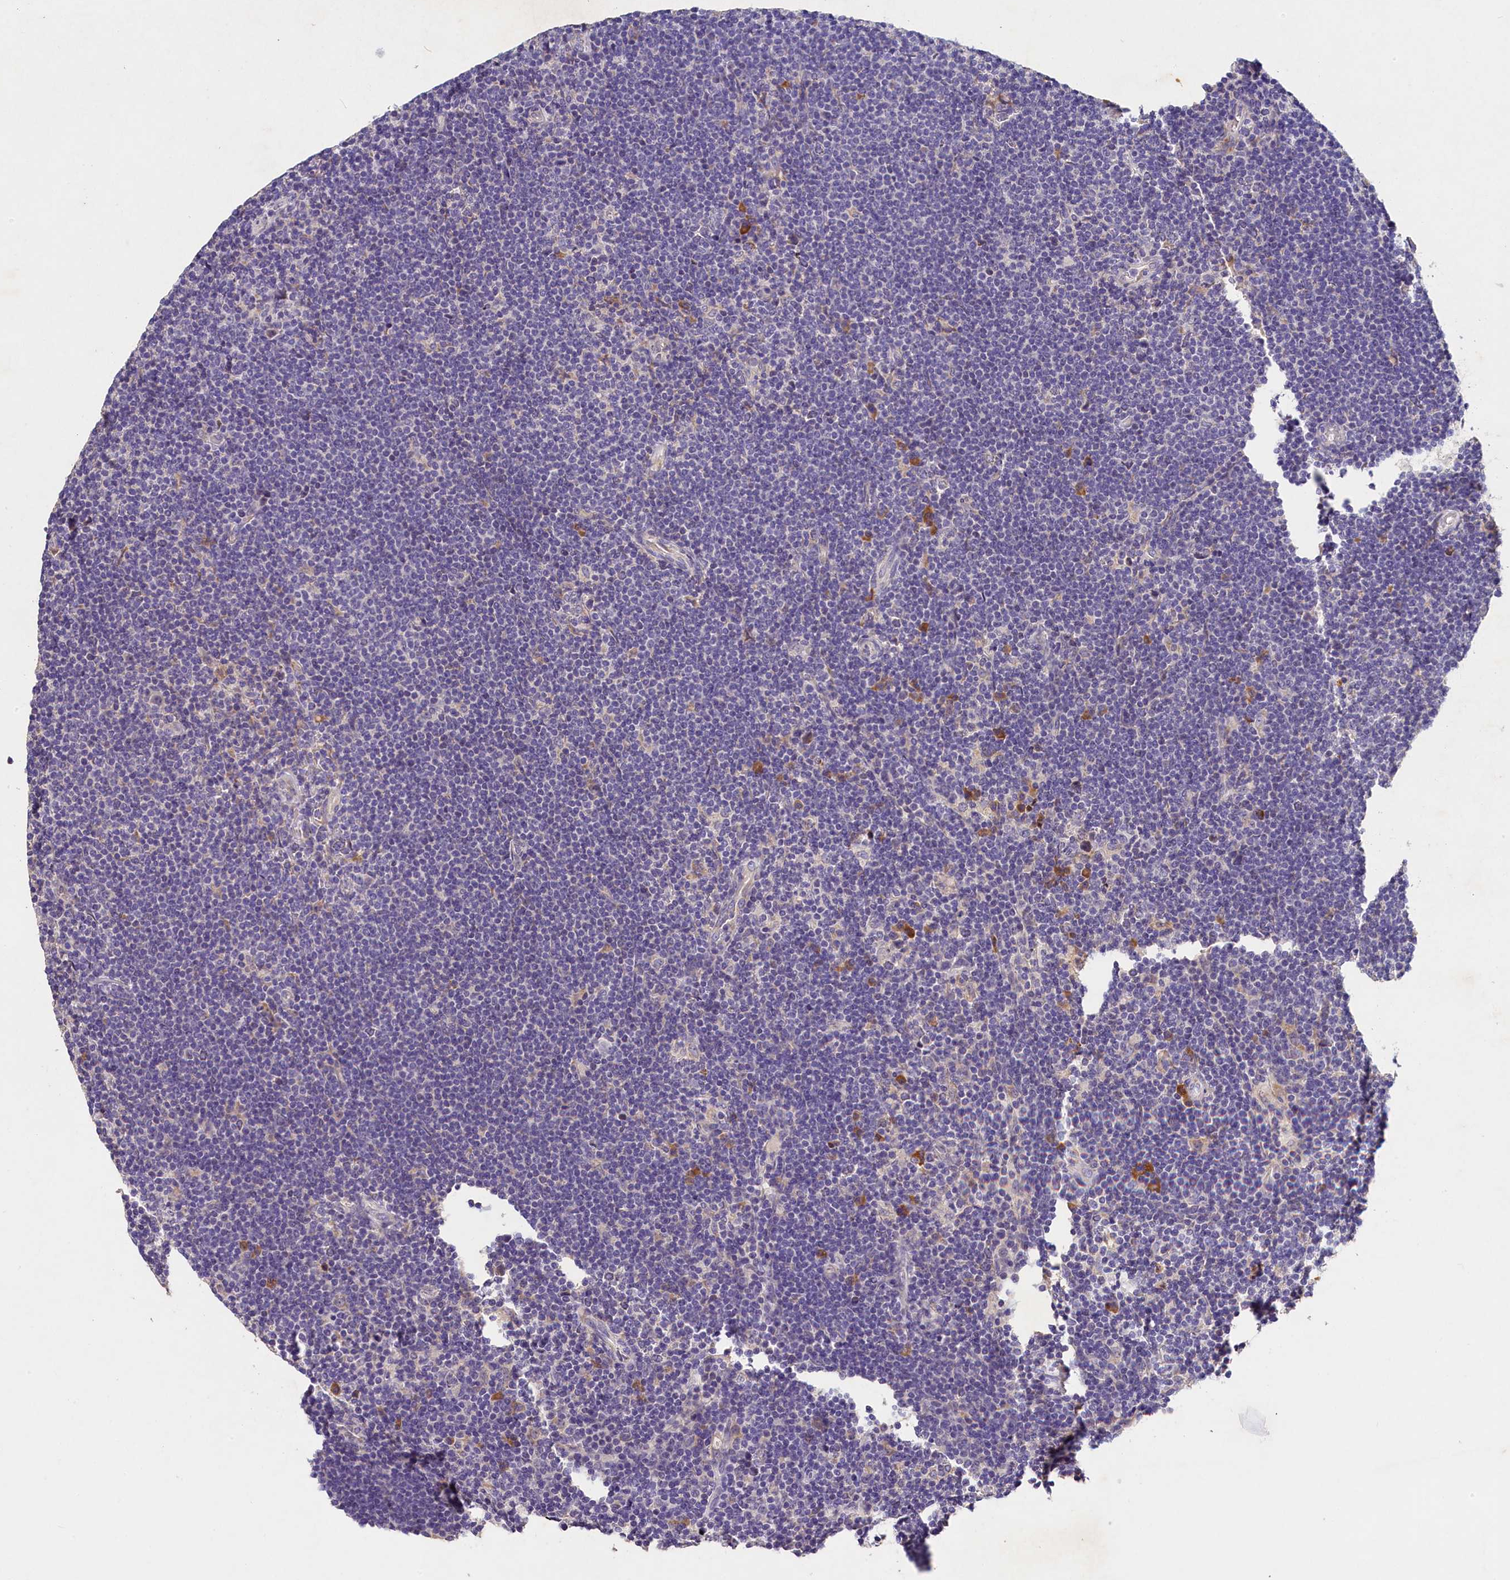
{"staining": {"intensity": "weak", "quantity": "<25%", "location": "cytoplasmic/membranous"}, "tissue": "lymphoma", "cell_type": "Tumor cells", "image_type": "cancer", "snomed": [{"axis": "morphology", "description": "Hodgkin's disease, NOS"}, {"axis": "topography", "description": "Lymph node"}], "caption": "Tumor cells are negative for brown protein staining in Hodgkin's disease. (DAB immunohistochemistry (IHC) visualized using brightfield microscopy, high magnification).", "gene": "ST7L", "patient": {"sex": "female", "age": 57}}